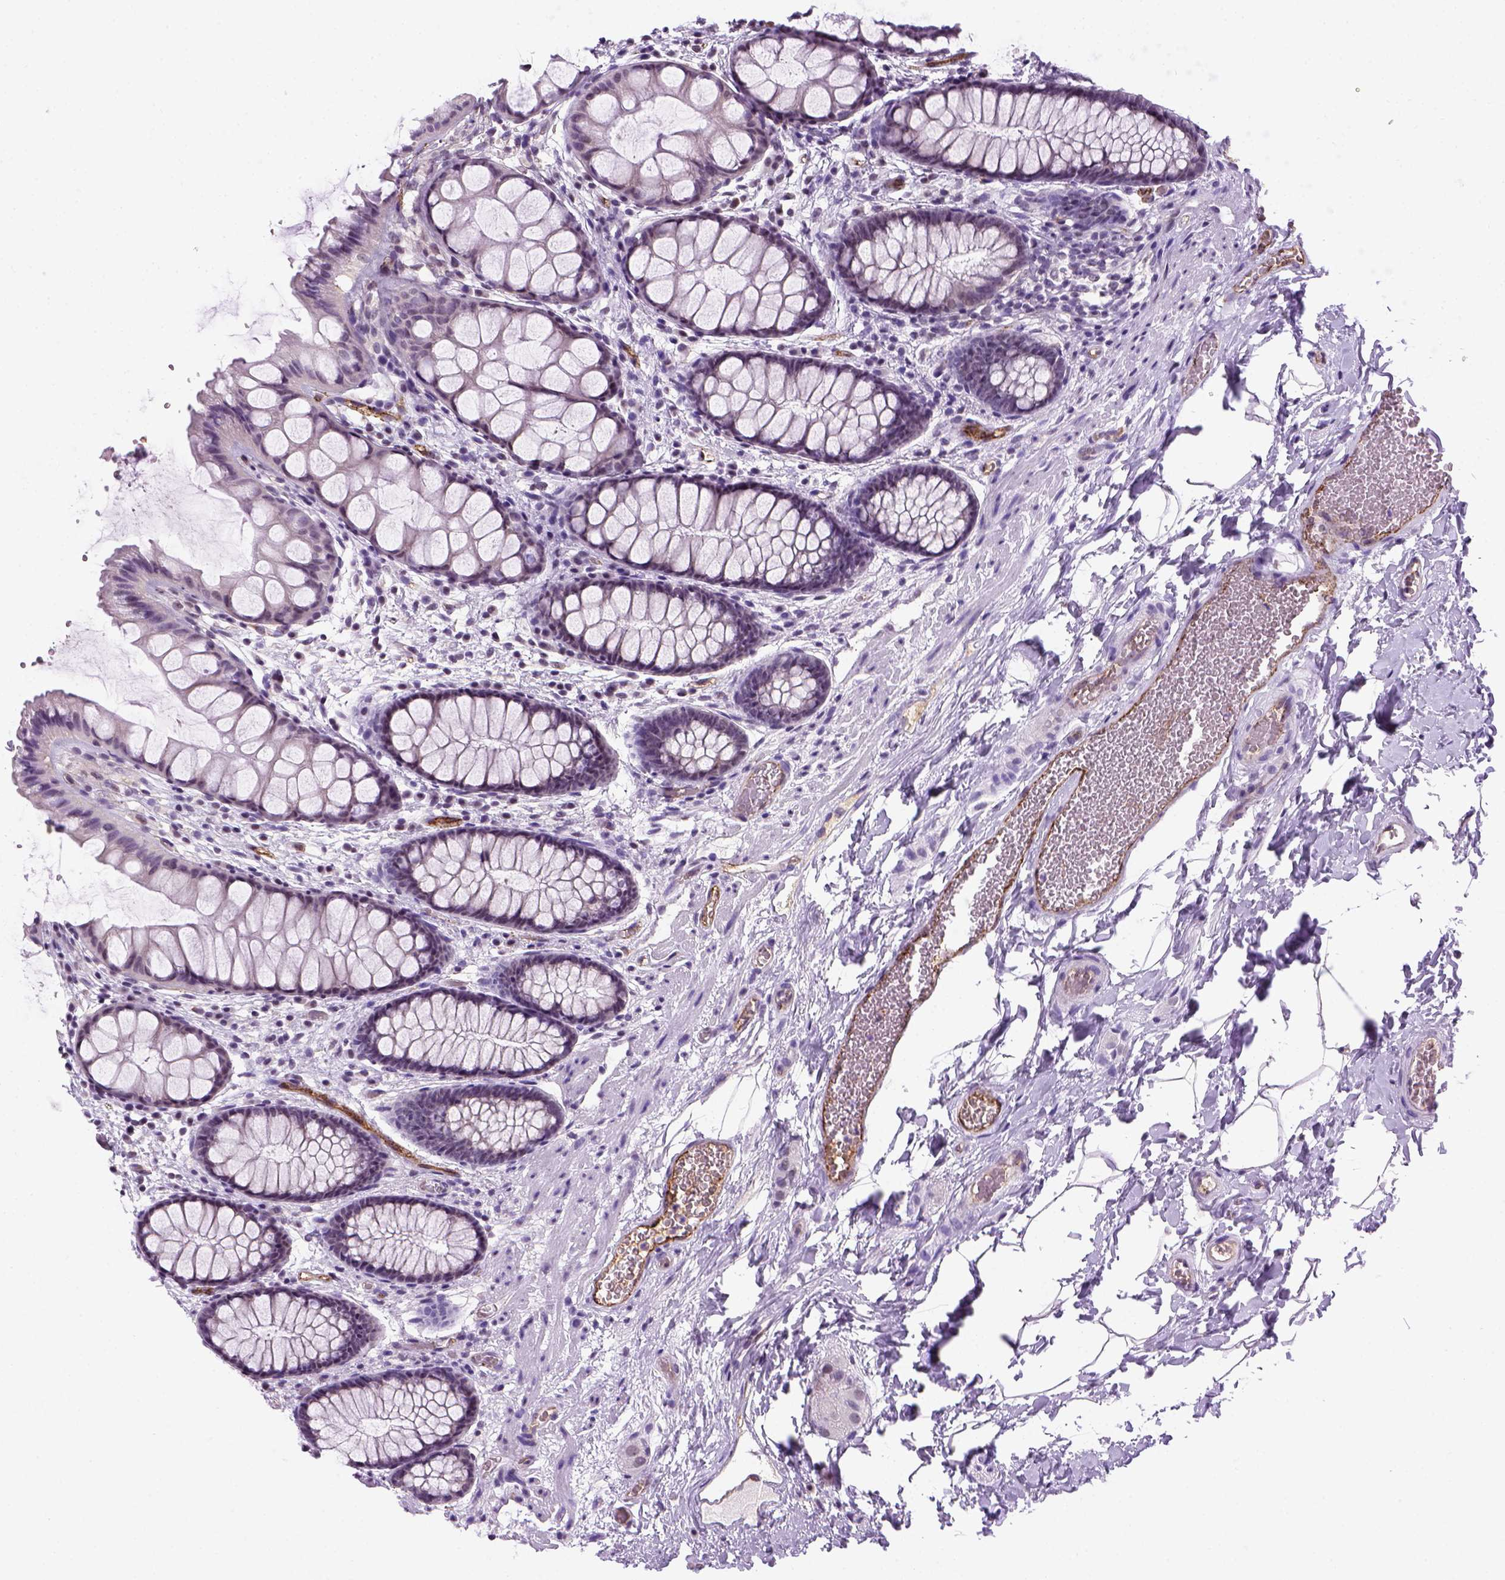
{"staining": {"intensity": "negative", "quantity": "none", "location": "none"}, "tissue": "rectum", "cell_type": "Glandular cells", "image_type": "normal", "snomed": [{"axis": "morphology", "description": "Normal tissue, NOS"}, {"axis": "topography", "description": "Rectum"}], "caption": "An immunohistochemistry photomicrograph of unremarkable rectum is shown. There is no staining in glandular cells of rectum. (DAB (3,3'-diaminobenzidine) immunohistochemistry with hematoxylin counter stain).", "gene": "VWF", "patient": {"sex": "female", "age": 62}}